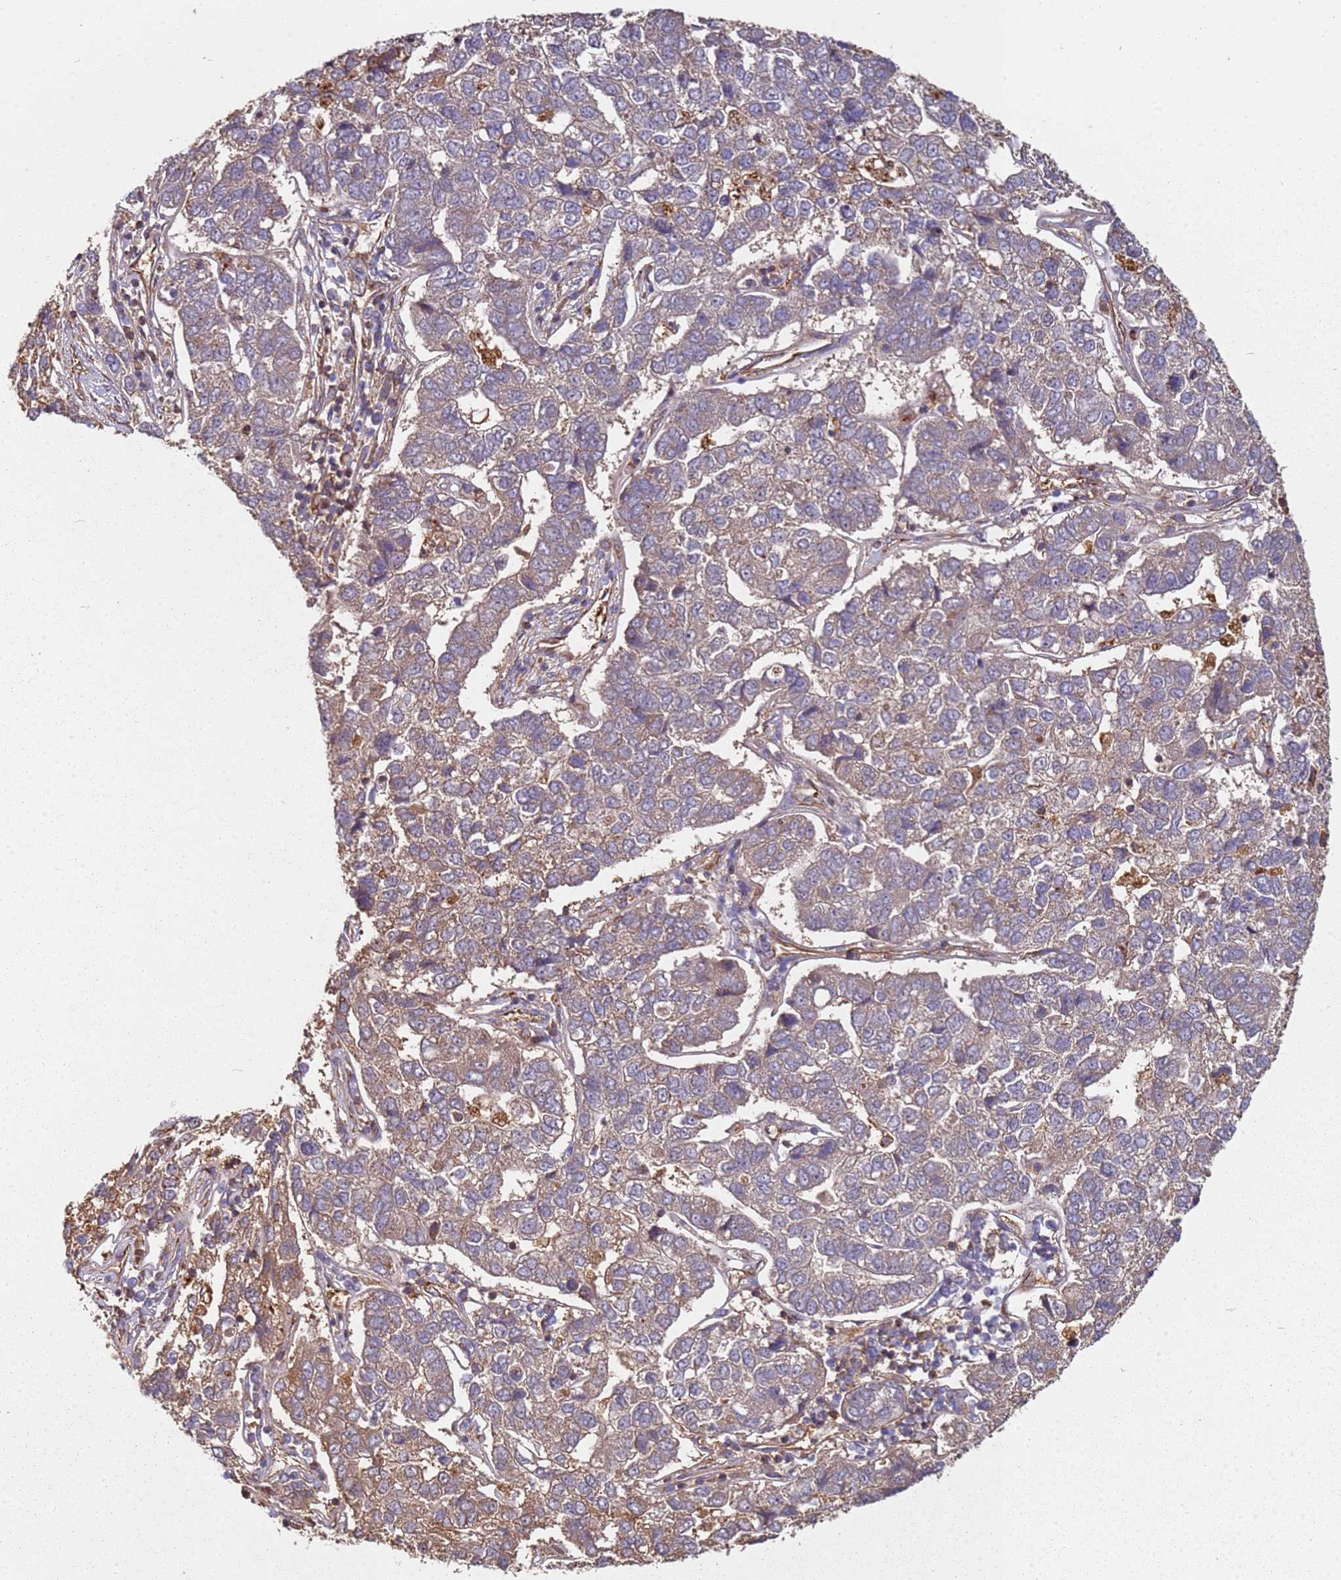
{"staining": {"intensity": "weak", "quantity": "25%-75%", "location": "cytoplasmic/membranous"}, "tissue": "pancreatic cancer", "cell_type": "Tumor cells", "image_type": "cancer", "snomed": [{"axis": "morphology", "description": "Adenocarcinoma, NOS"}, {"axis": "topography", "description": "Pancreas"}], "caption": "DAB immunohistochemical staining of human pancreatic cancer (adenocarcinoma) exhibits weak cytoplasmic/membranous protein expression in about 25%-75% of tumor cells. Nuclei are stained in blue.", "gene": "SCGB2B2", "patient": {"sex": "female", "age": 61}}